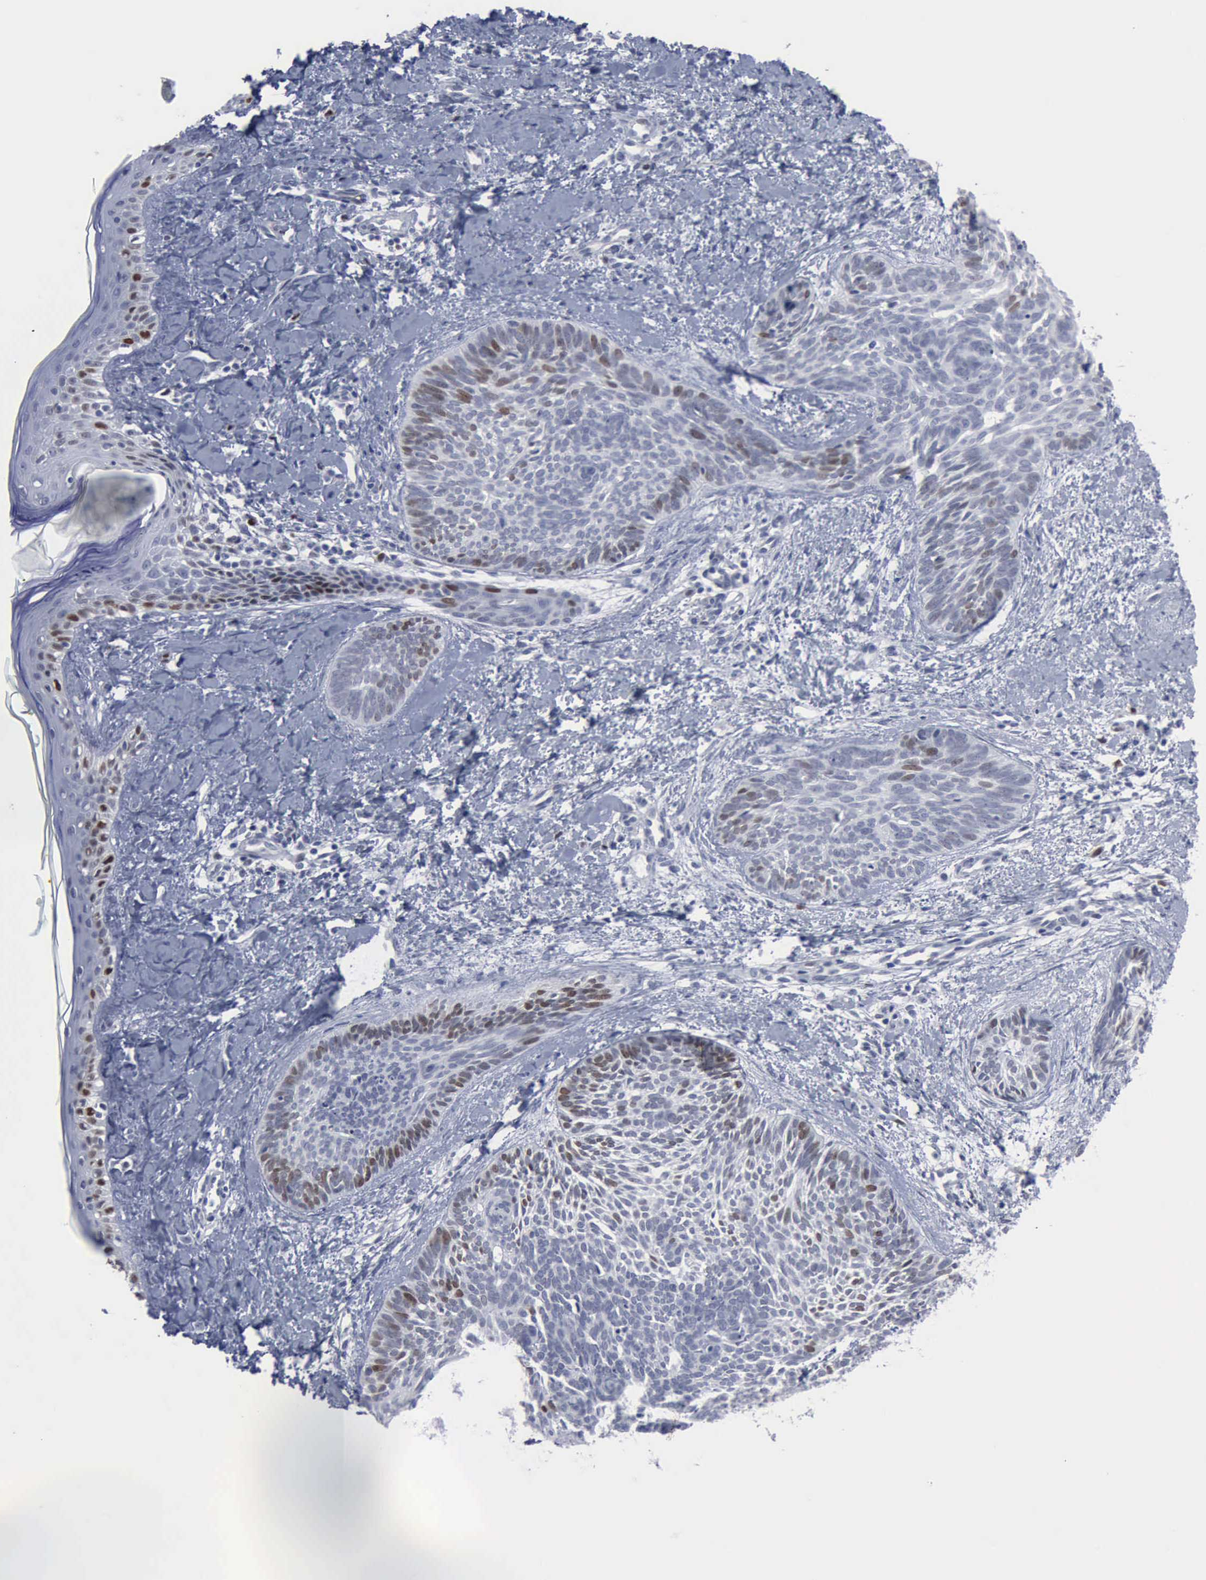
{"staining": {"intensity": "moderate", "quantity": "<25%", "location": "nuclear"}, "tissue": "skin cancer", "cell_type": "Tumor cells", "image_type": "cancer", "snomed": [{"axis": "morphology", "description": "Basal cell carcinoma"}, {"axis": "topography", "description": "Skin"}], "caption": "Protein staining of skin basal cell carcinoma tissue shows moderate nuclear staining in about <25% of tumor cells. (DAB IHC with brightfield microscopy, high magnification).", "gene": "MCM5", "patient": {"sex": "female", "age": 81}}